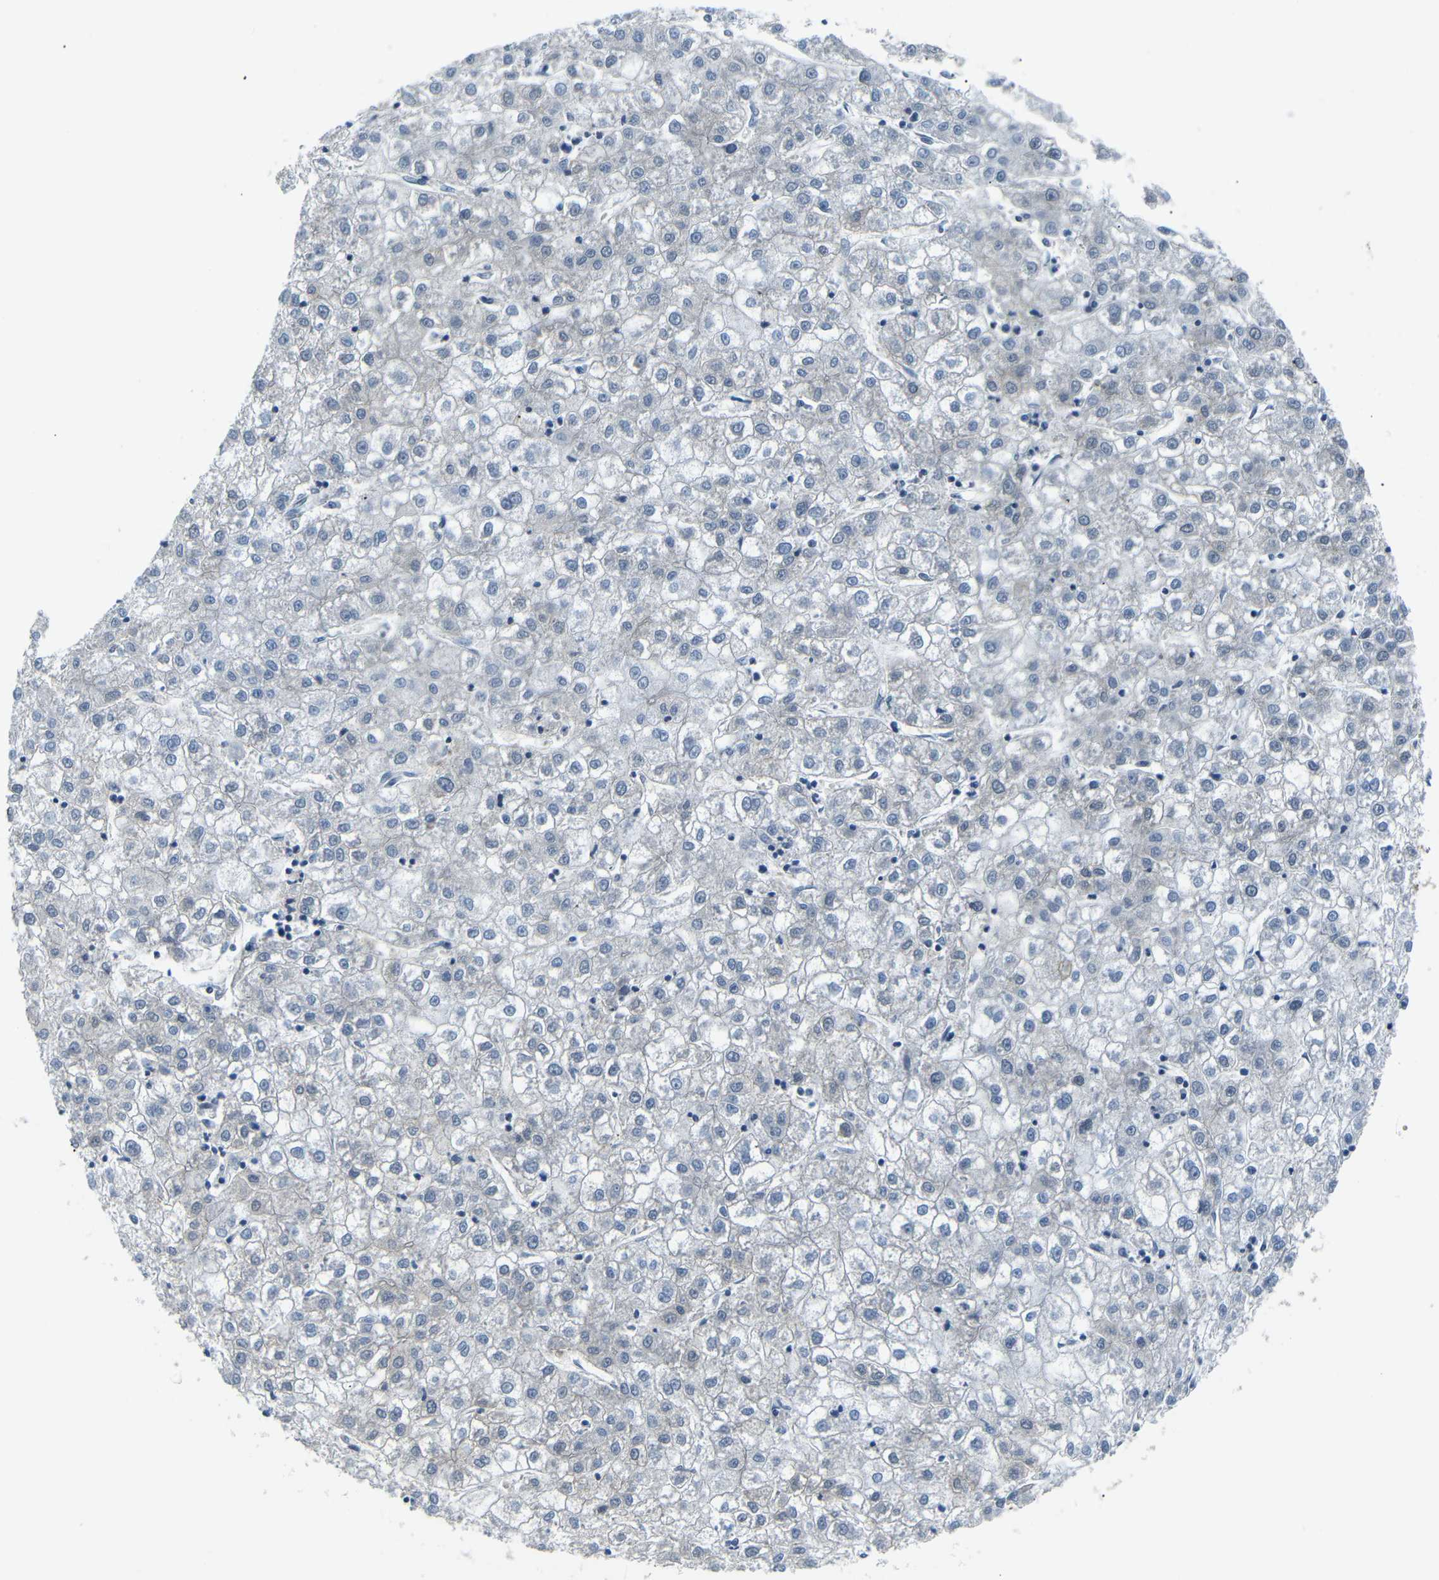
{"staining": {"intensity": "negative", "quantity": "none", "location": "none"}, "tissue": "liver cancer", "cell_type": "Tumor cells", "image_type": "cancer", "snomed": [{"axis": "morphology", "description": "Carcinoma, Hepatocellular, NOS"}, {"axis": "topography", "description": "Liver"}], "caption": "This is a image of immunohistochemistry staining of liver hepatocellular carcinoma, which shows no staining in tumor cells.", "gene": "SFN", "patient": {"sex": "male", "age": 72}}